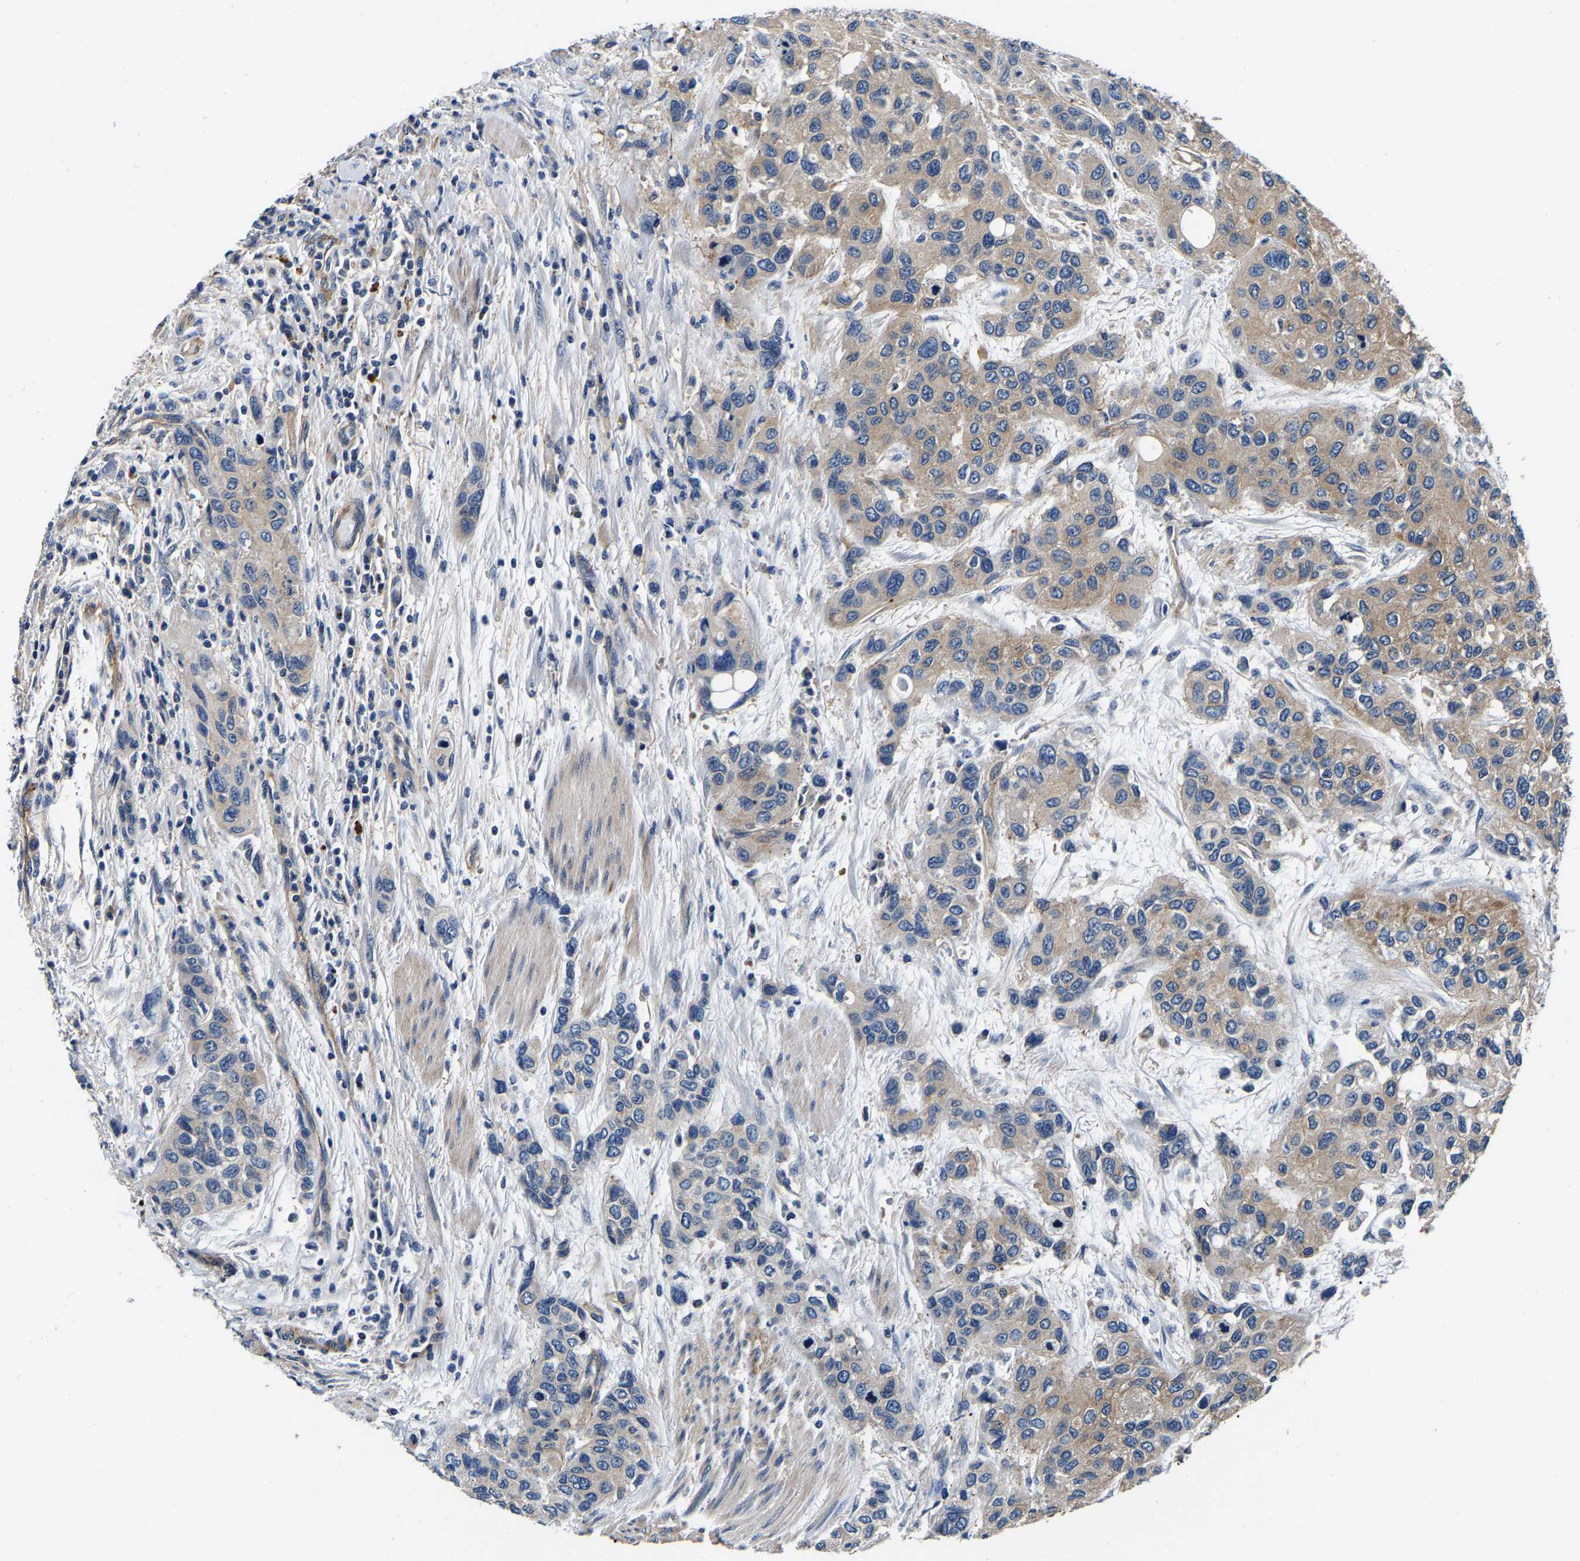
{"staining": {"intensity": "weak", "quantity": ">75%", "location": "cytoplasmic/membranous"}, "tissue": "urothelial cancer", "cell_type": "Tumor cells", "image_type": "cancer", "snomed": [{"axis": "morphology", "description": "Urothelial carcinoma, High grade"}, {"axis": "topography", "description": "Urinary bladder"}], "caption": "Urothelial carcinoma (high-grade) stained with immunohistochemistry displays weak cytoplasmic/membranous positivity in approximately >75% of tumor cells.", "gene": "SH3GLB1", "patient": {"sex": "female", "age": 56}}